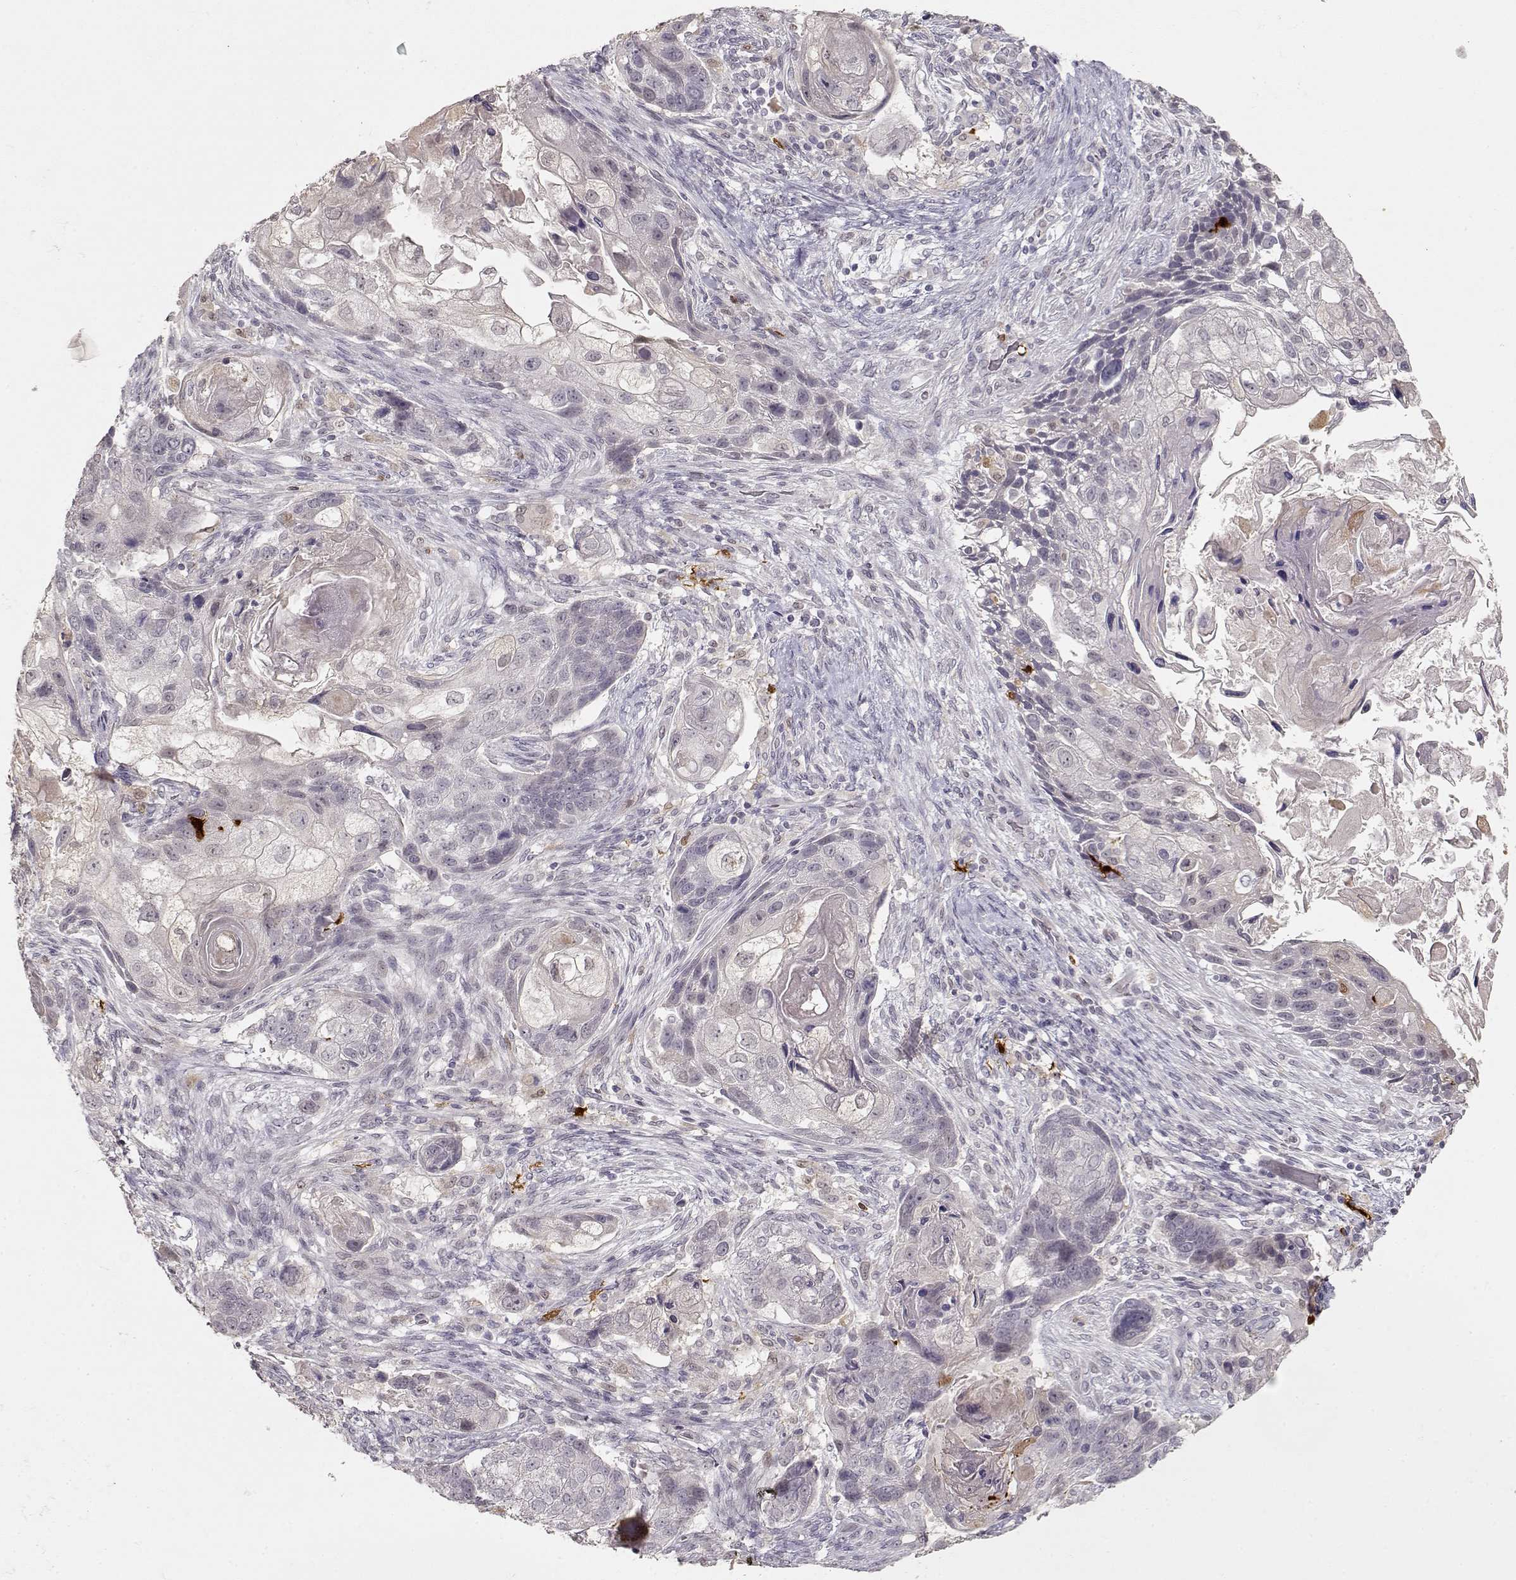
{"staining": {"intensity": "negative", "quantity": "none", "location": "none"}, "tissue": "lung cancer", "cell_type": "Tumor cells", "image_type": "cancer", "snomed": [{"axis": "morphology", "description": "Squamous cell carcinoma, NOS"}, {"axis": "topography", "description": "Lung"}], "caption": "Lung squamous cell carcinoma was stained to show a protein in brown. There is no significant expression in tumor cells.", "gene": "S100B", "patient": {"sex": "male", "age": 69}}